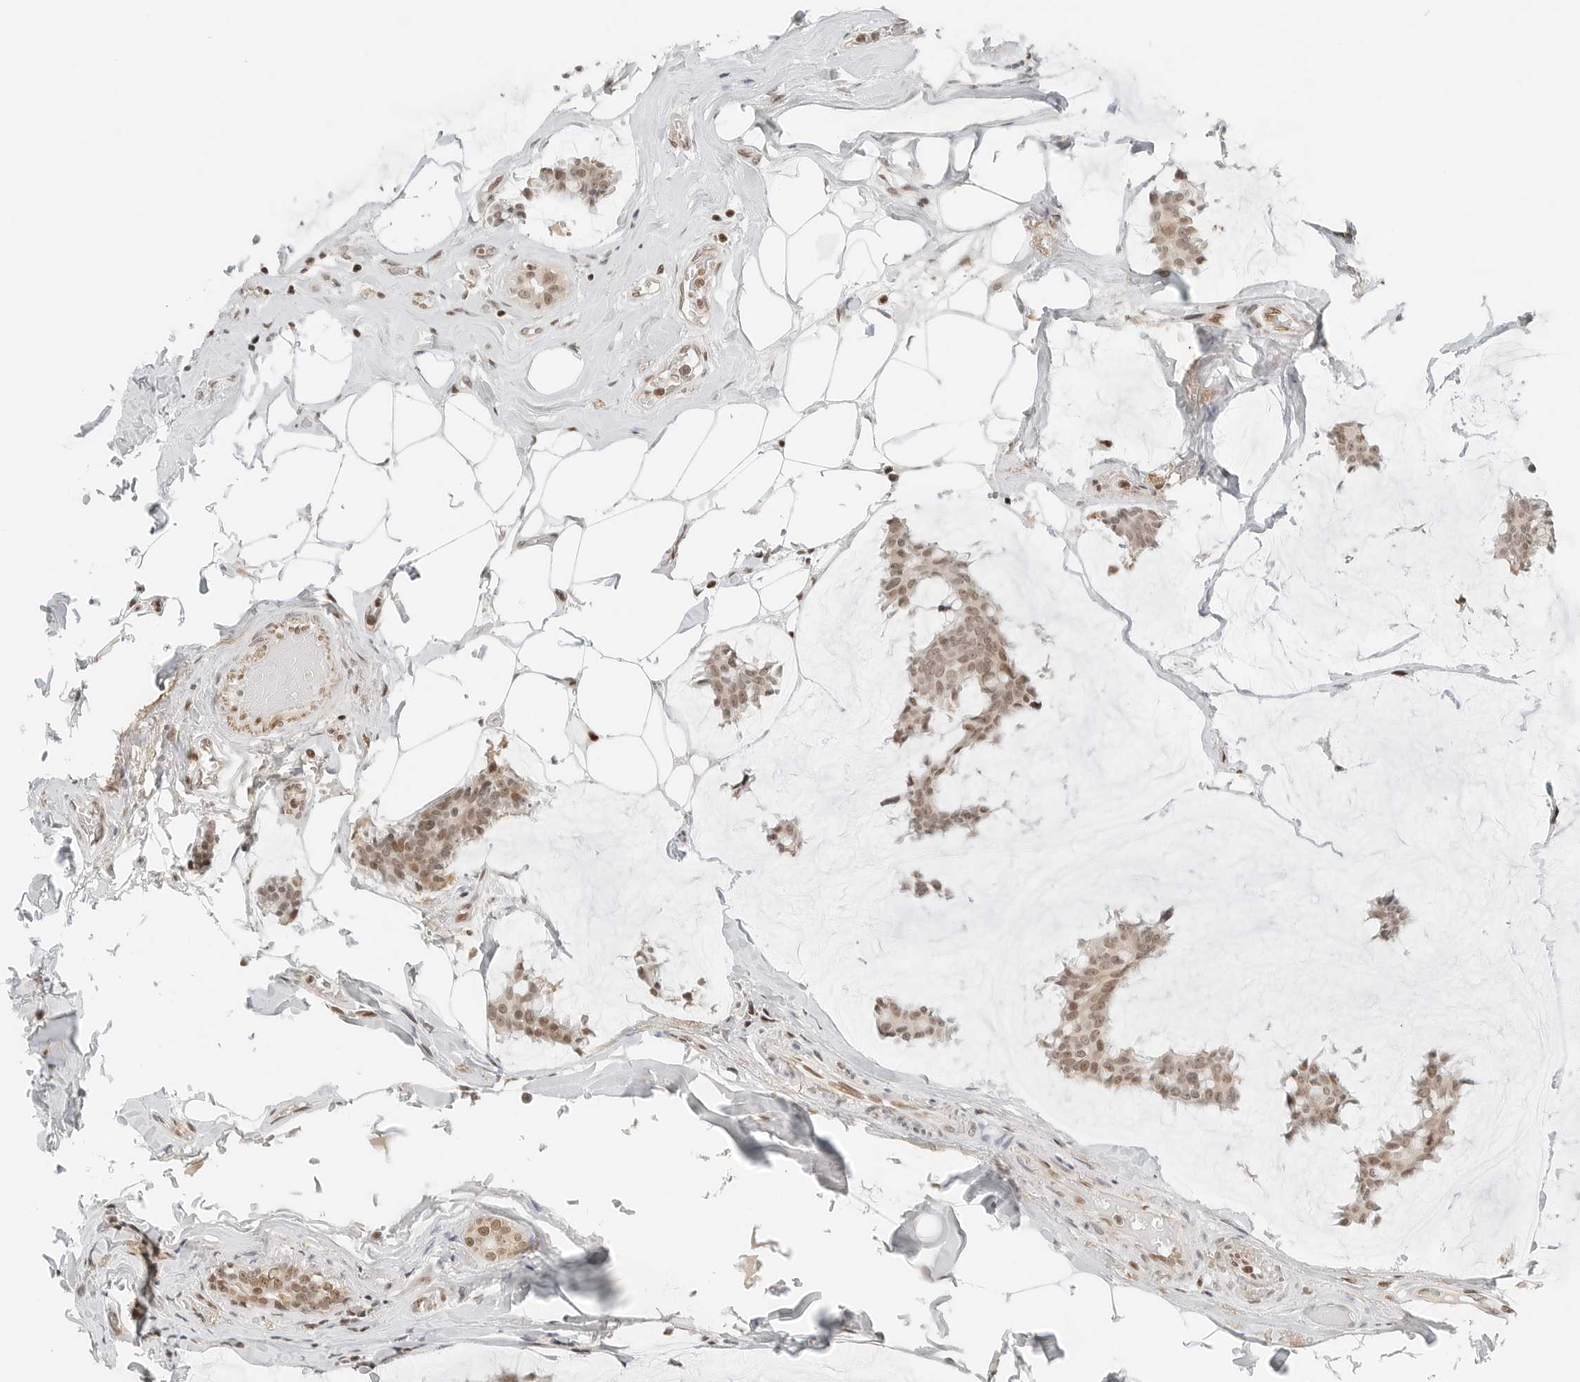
{"staining": {"intensity": "moderate", "quantity": ">75%", "location": "nuclear"}, "tissue": "breast cancer", "cell_type": "Tumor cells", "image_type": "cancer", "snomed": [{"axis": "morphology", "description": "Duct carcinoma"}, {"axis": "topography", "description": "Breast"}], "caption": "Immunohistochemistry histopathology image of neoplastic tissue: breast cancer stained using immunohistochemistry reveals medium levels of moderate protein expression localized specifically in the nuclear of tumor cells, appearing as a nuclear brown color.", "gene": "CRTC2", "patient": {"sex": "female", "age": 93}}